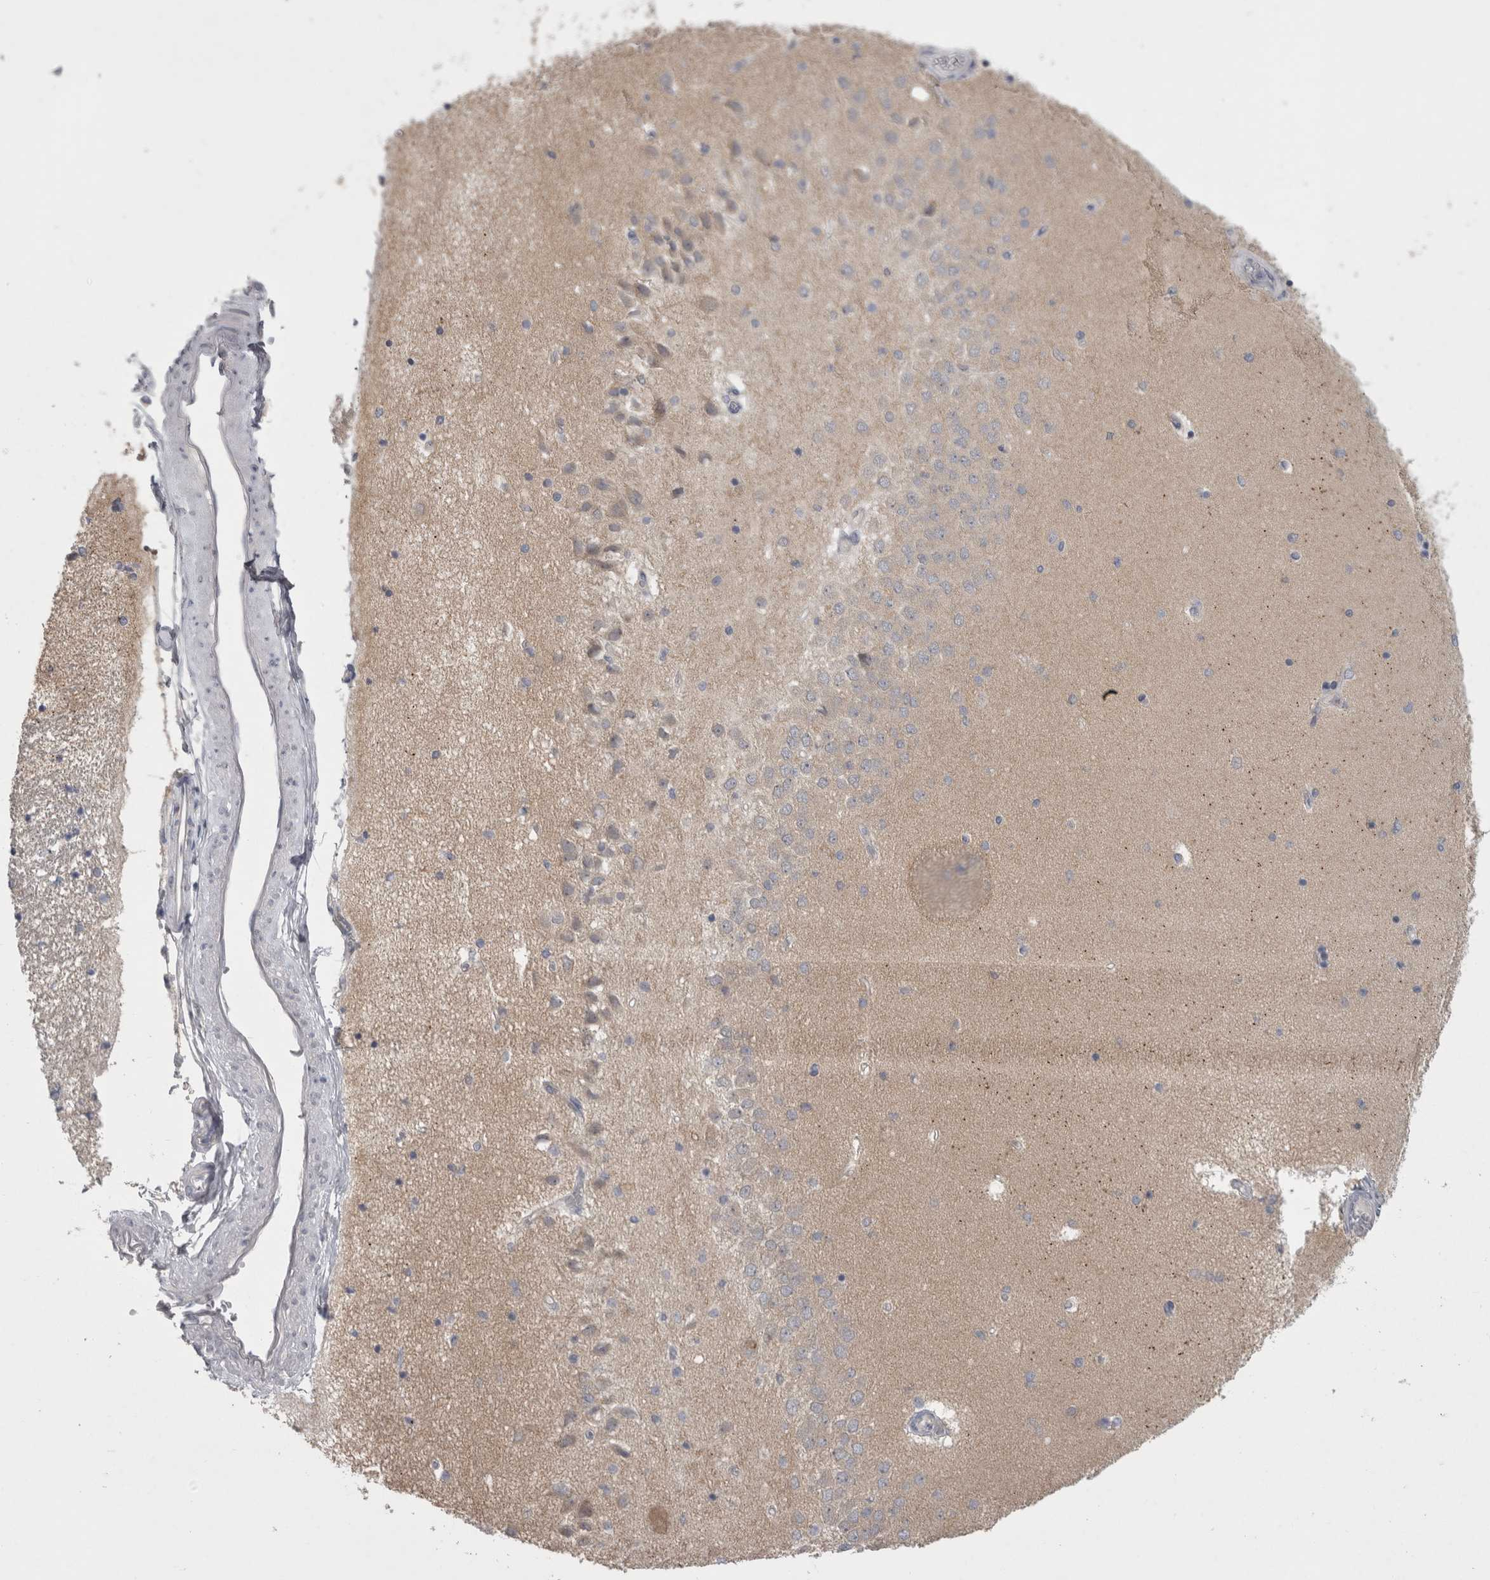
{"staining": {"intensity": "weak", "quantity": "<25%", "location": "cytoplasmic/membranous"}, "tissue": "hippocampus", "cell_type": "Glial cells", "image_type": "normal", "snomed": [{"axis": "morphology", "description": "Normal tissue, NOS"}, {"axis": "topography", "description": "Hippocampus"}], "caption": "Immunohistochemistry (IHC) photomicrograph of unremarkable hippocampus stained for a protein (brown), which demonstrates no expression in glial cells.", "gene": "LRRC40", "patient": {"sex": "female", "age": 54}}